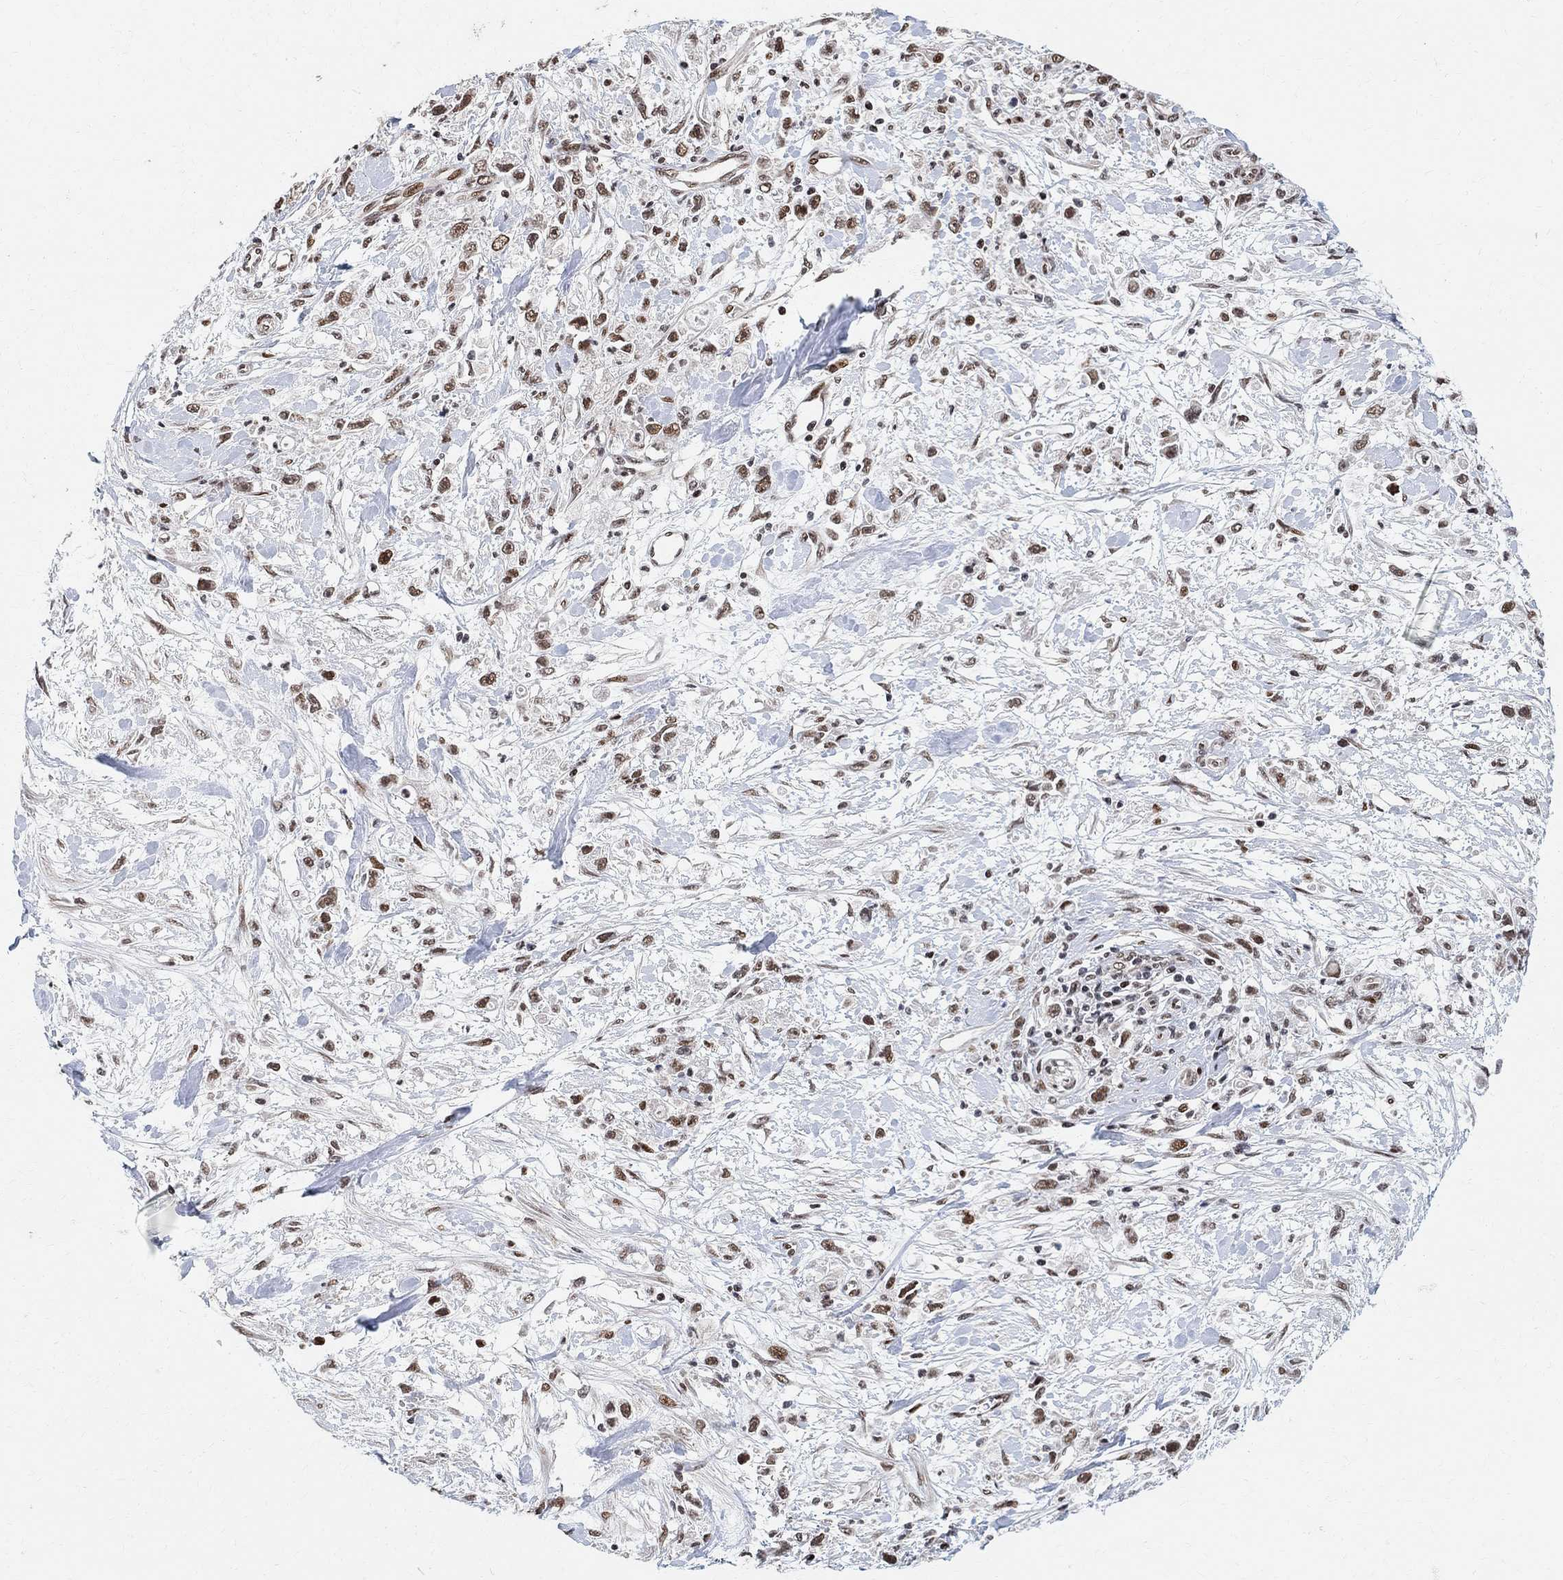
{"staining": {"intensity": "moderate", "quantity": "25%-75%", "location": "nuclear"}, "tissue": "stomach cancer", "cell_type": "Tumor cells", "image_type": "cancer", "snomed": [{"axis": "morphology", "description": "Adenocarcinoma, NOS"}, {"axis": "topography", "description": "Stomach"}], "caption": "The histopathology image displays immunohistochemical staining of stomach adenocarcinoma. There is moderate nuclear expression is present in about 25%-75% of tumor cells. (Stains: DAB (3,3'-diaminobenzidine) in brown, nuclei in blue, Microscopy: brightfield microscopy at high magnification).", "gene": "E4F1", "patient": {"sex": "female", "age": 59}}